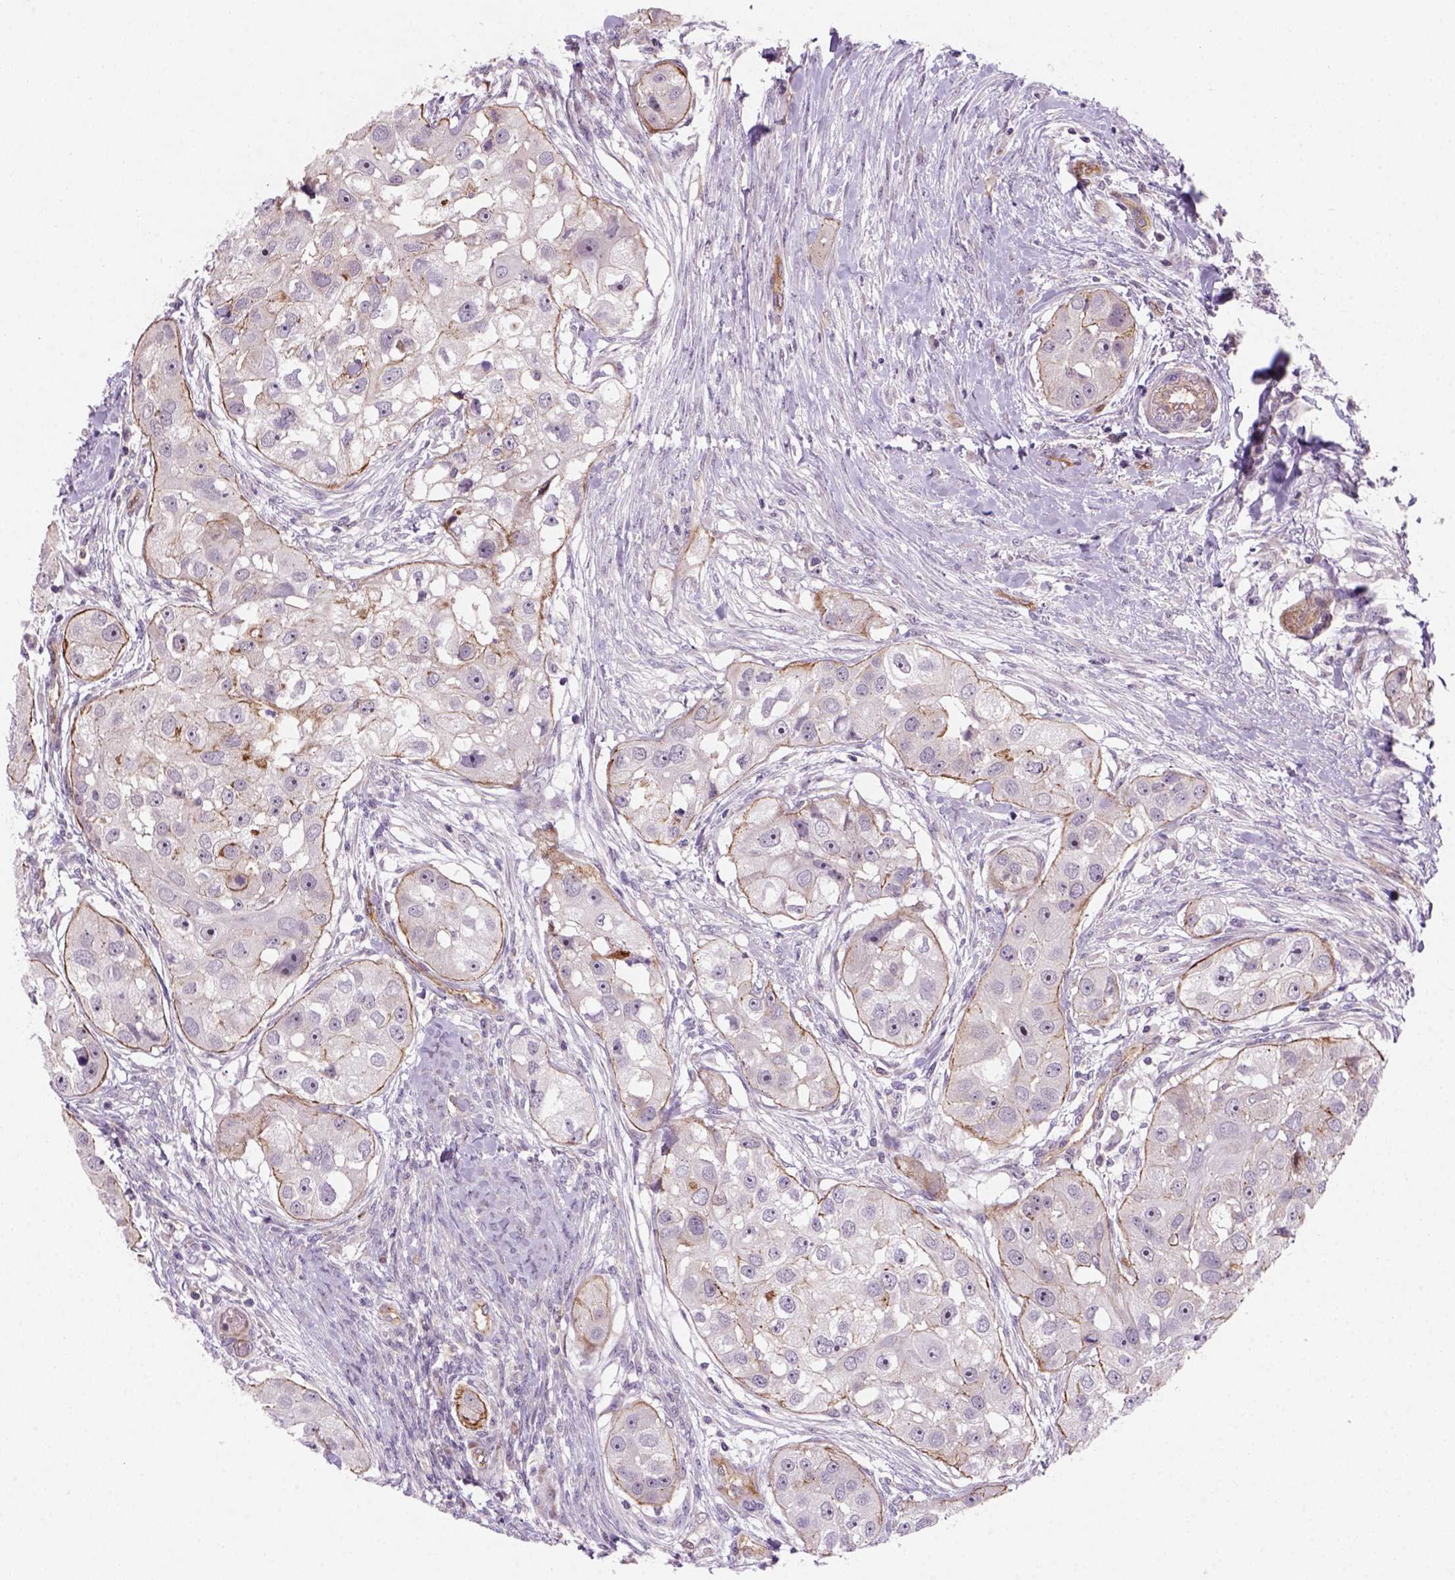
{"staining": {"intensity": "moderate", "quantity": "<25%", "location": "cytoplasmic/membranous"}, "tissue": "head and neck cancer", "cell_type": "Tumor cells", "image_type": "cancer", "snomed": [{"axis": "morphology", "description": "Squamous cell carcinoma, NOS"}, {"axis": "topography", "description": "Head-Neck"}], "caption": "IHC of head and neck cancer (squamous cell carcinoma) demonstrates low levels of moderate cytoplasmic/membranous positivity in approximately <25% of tumor cells.", "gene": "VSTM5", "patient": {"sex": "male", "age": 51}}